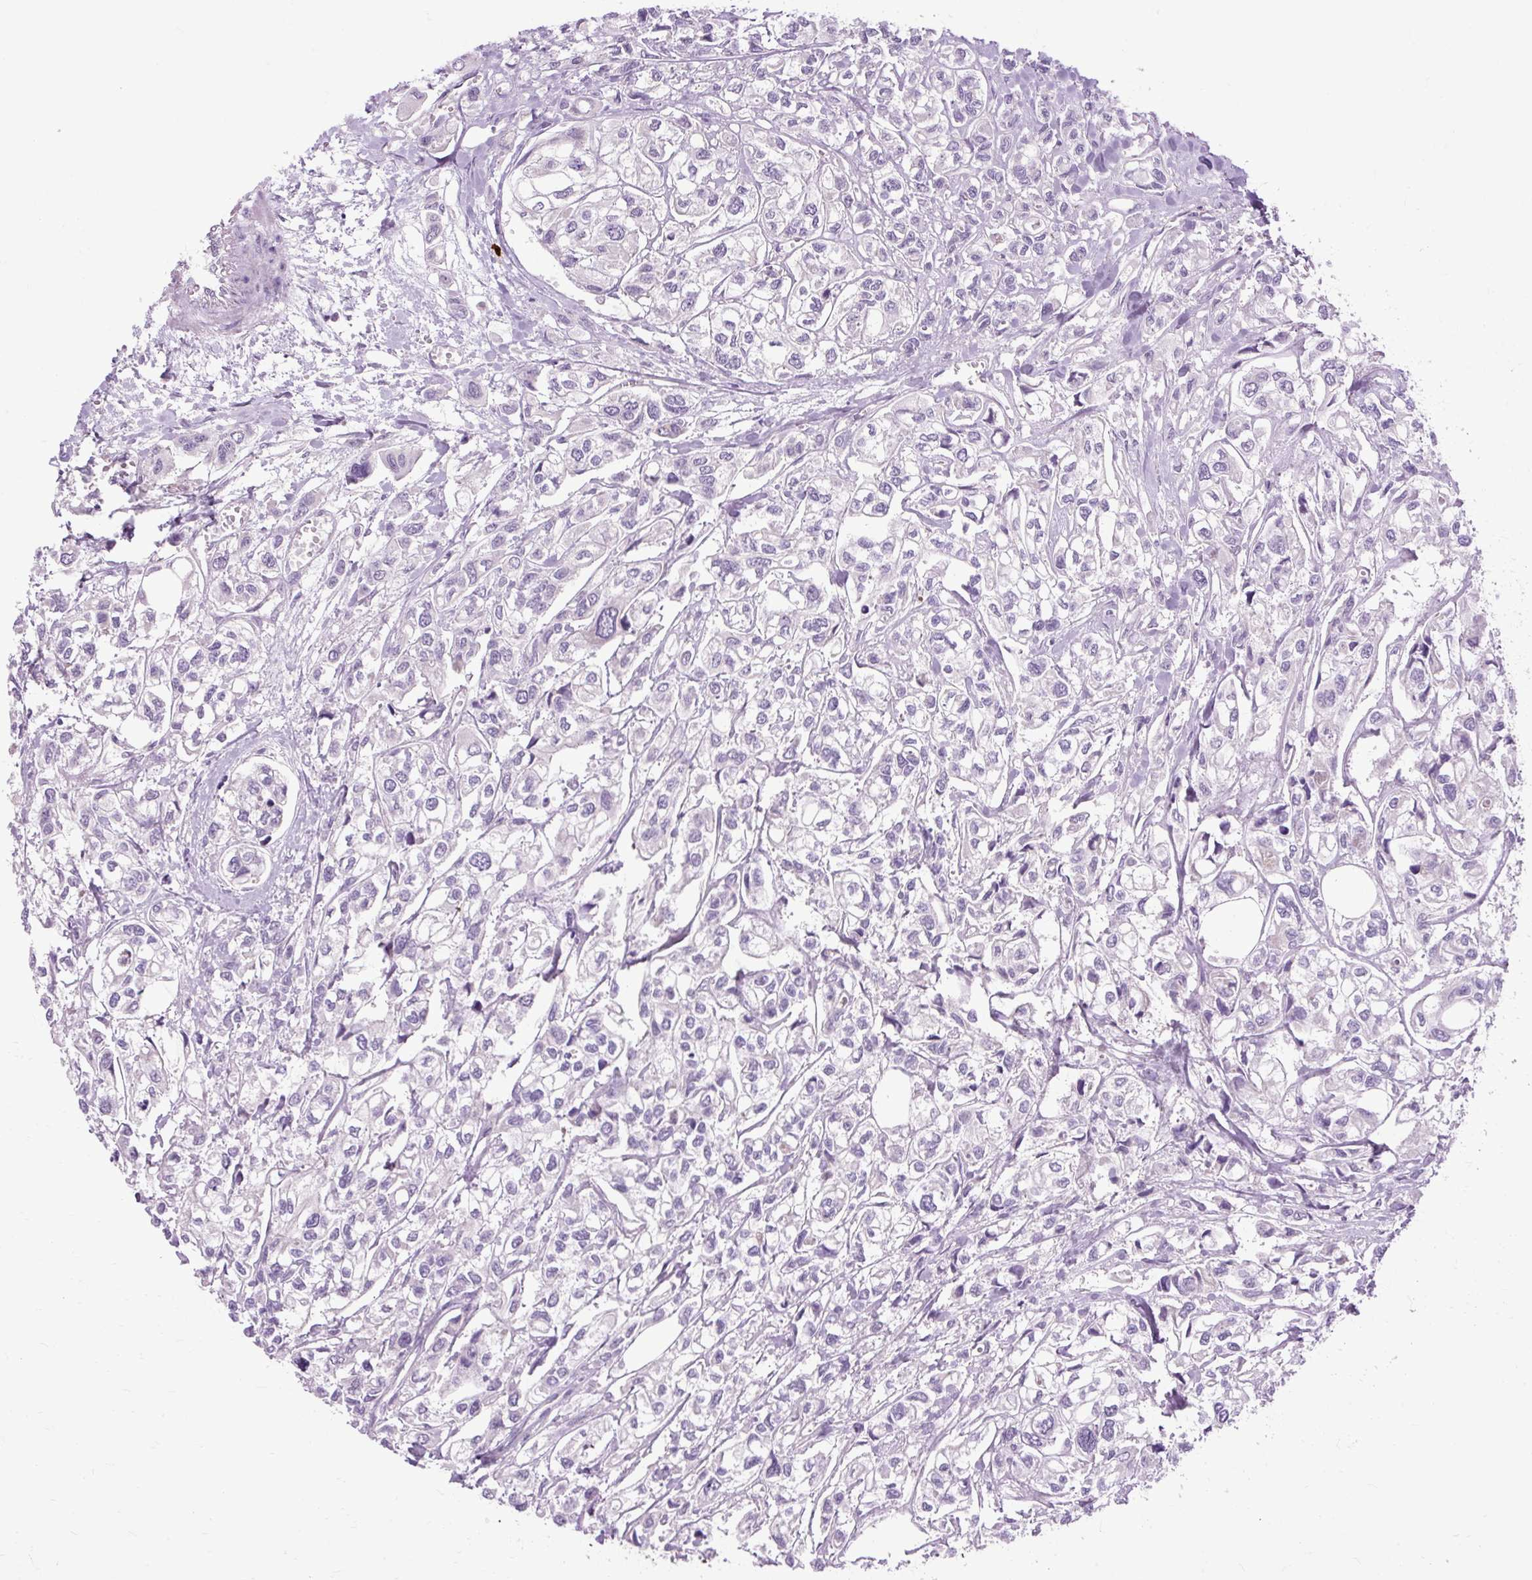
{"staining": {"intensity": "negative", "quantity": "none", "location": "none"}, "tissue": "urothelial cancer", "cell_type": "Tumor cells", "image_type": "cancer", "snomed": [{"axis": "morphology", "description": "Urothelial carcinoma, High grade"}, {"axis": "topography", "description": "Urinary bladder"}], "caption": "An image of urothelial cancer stained for a protein displays no brown staining in tumor cells. The staining is performed using DAB brown chromogen with nuclei counter-stained in using hematoxylin.", "gene": "ARRDC2", "patient": {"sex": "male", "age": 67}}